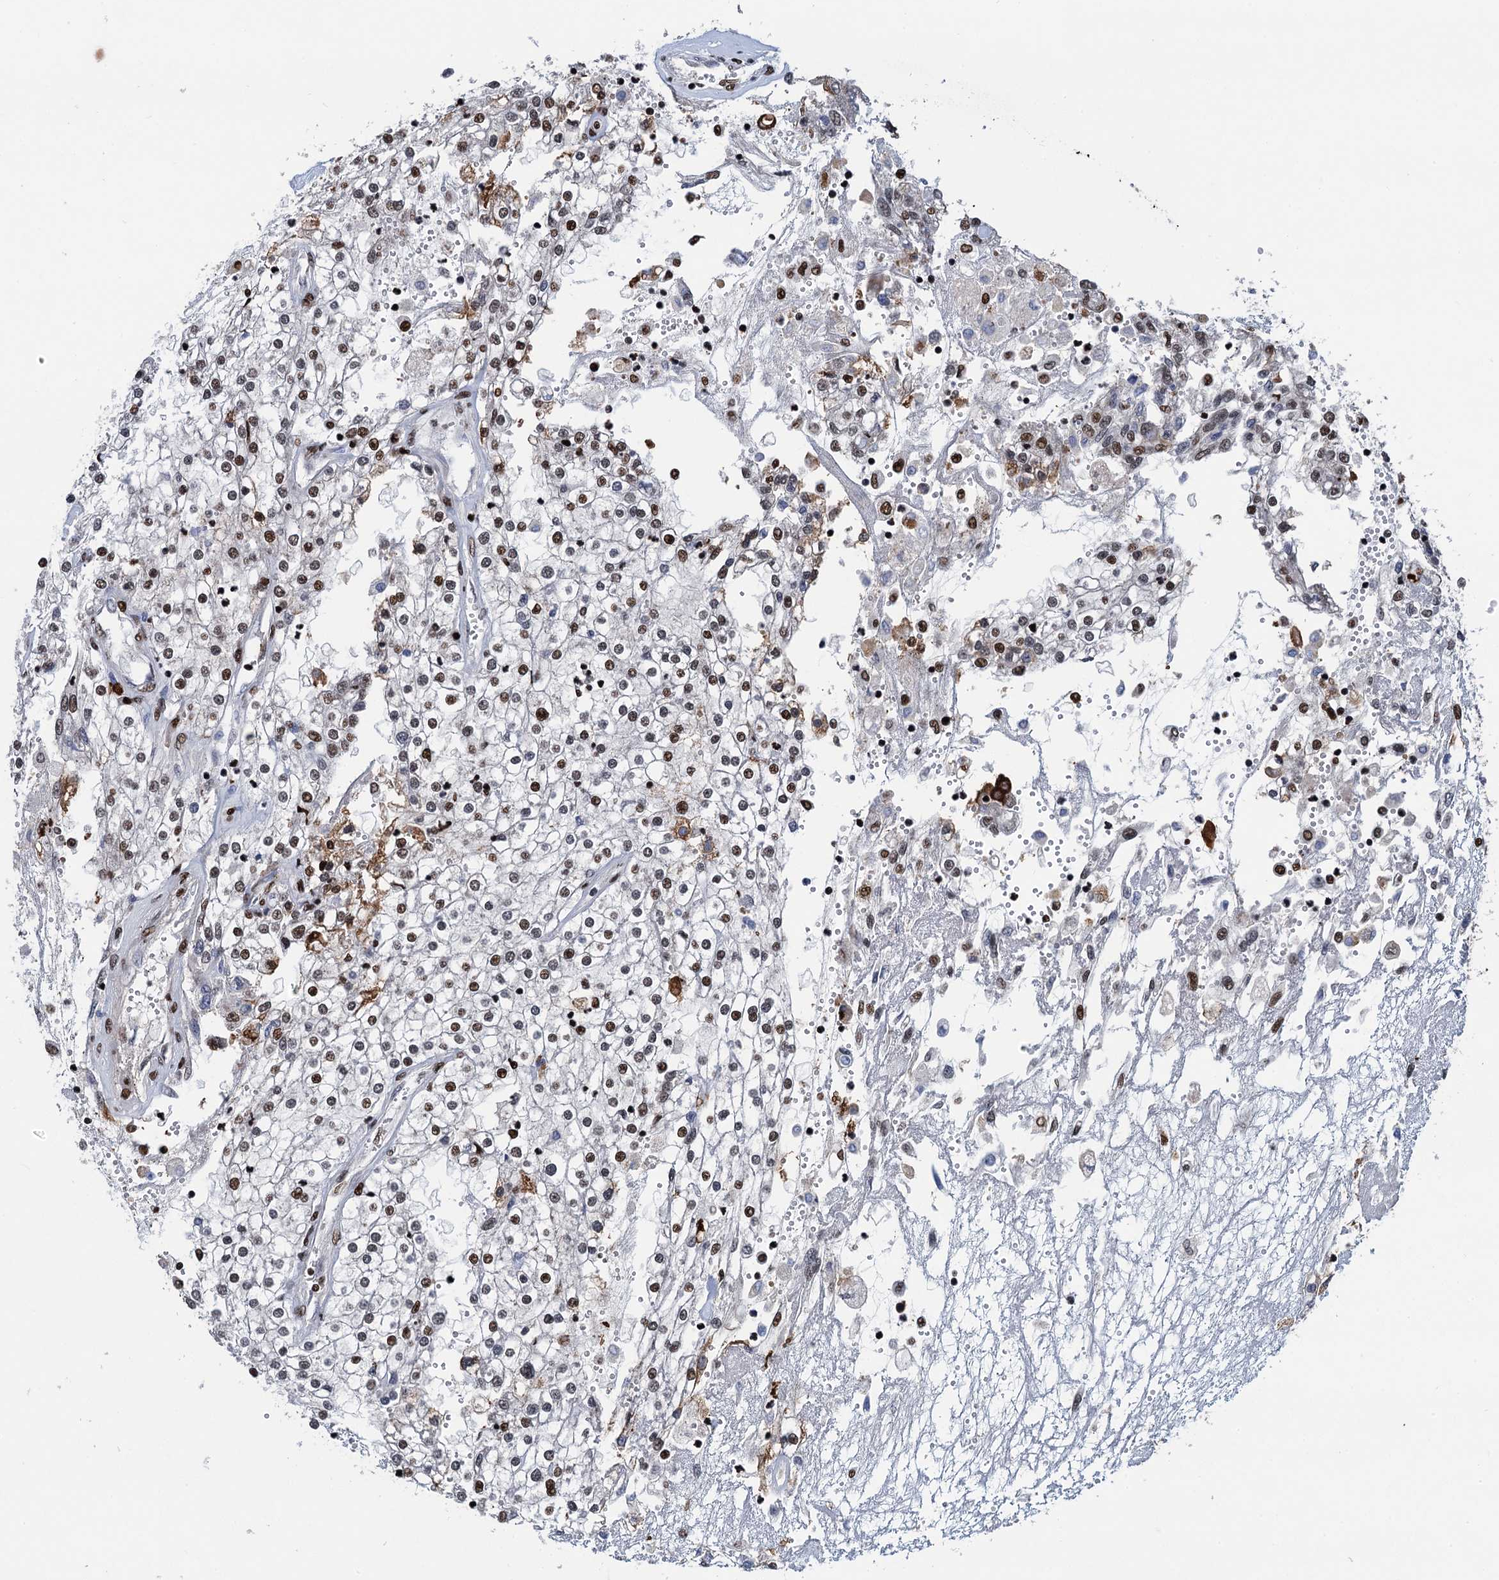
{"staining": {"intensity": "moderate", "quantity": "25%-75%", "location": "nuclear"}, "tissue": "renal cancer", "cell_type": "Tumor cells", "image_type": "cancer", "snomed": [{"axis": "morphology", "description": "Adenocarcinoma, NOS"}, {"axis": "topography", "description": "Kidney"}], "caption": "Immunohistochemistry of human renal adenocarcinoma demonstrates medium levels of moderate nuclear positivity in approximately 25%-75% of tumor cells.", "gene": "PPP4R1", "patient": {"sex": "female", "age": 52}}